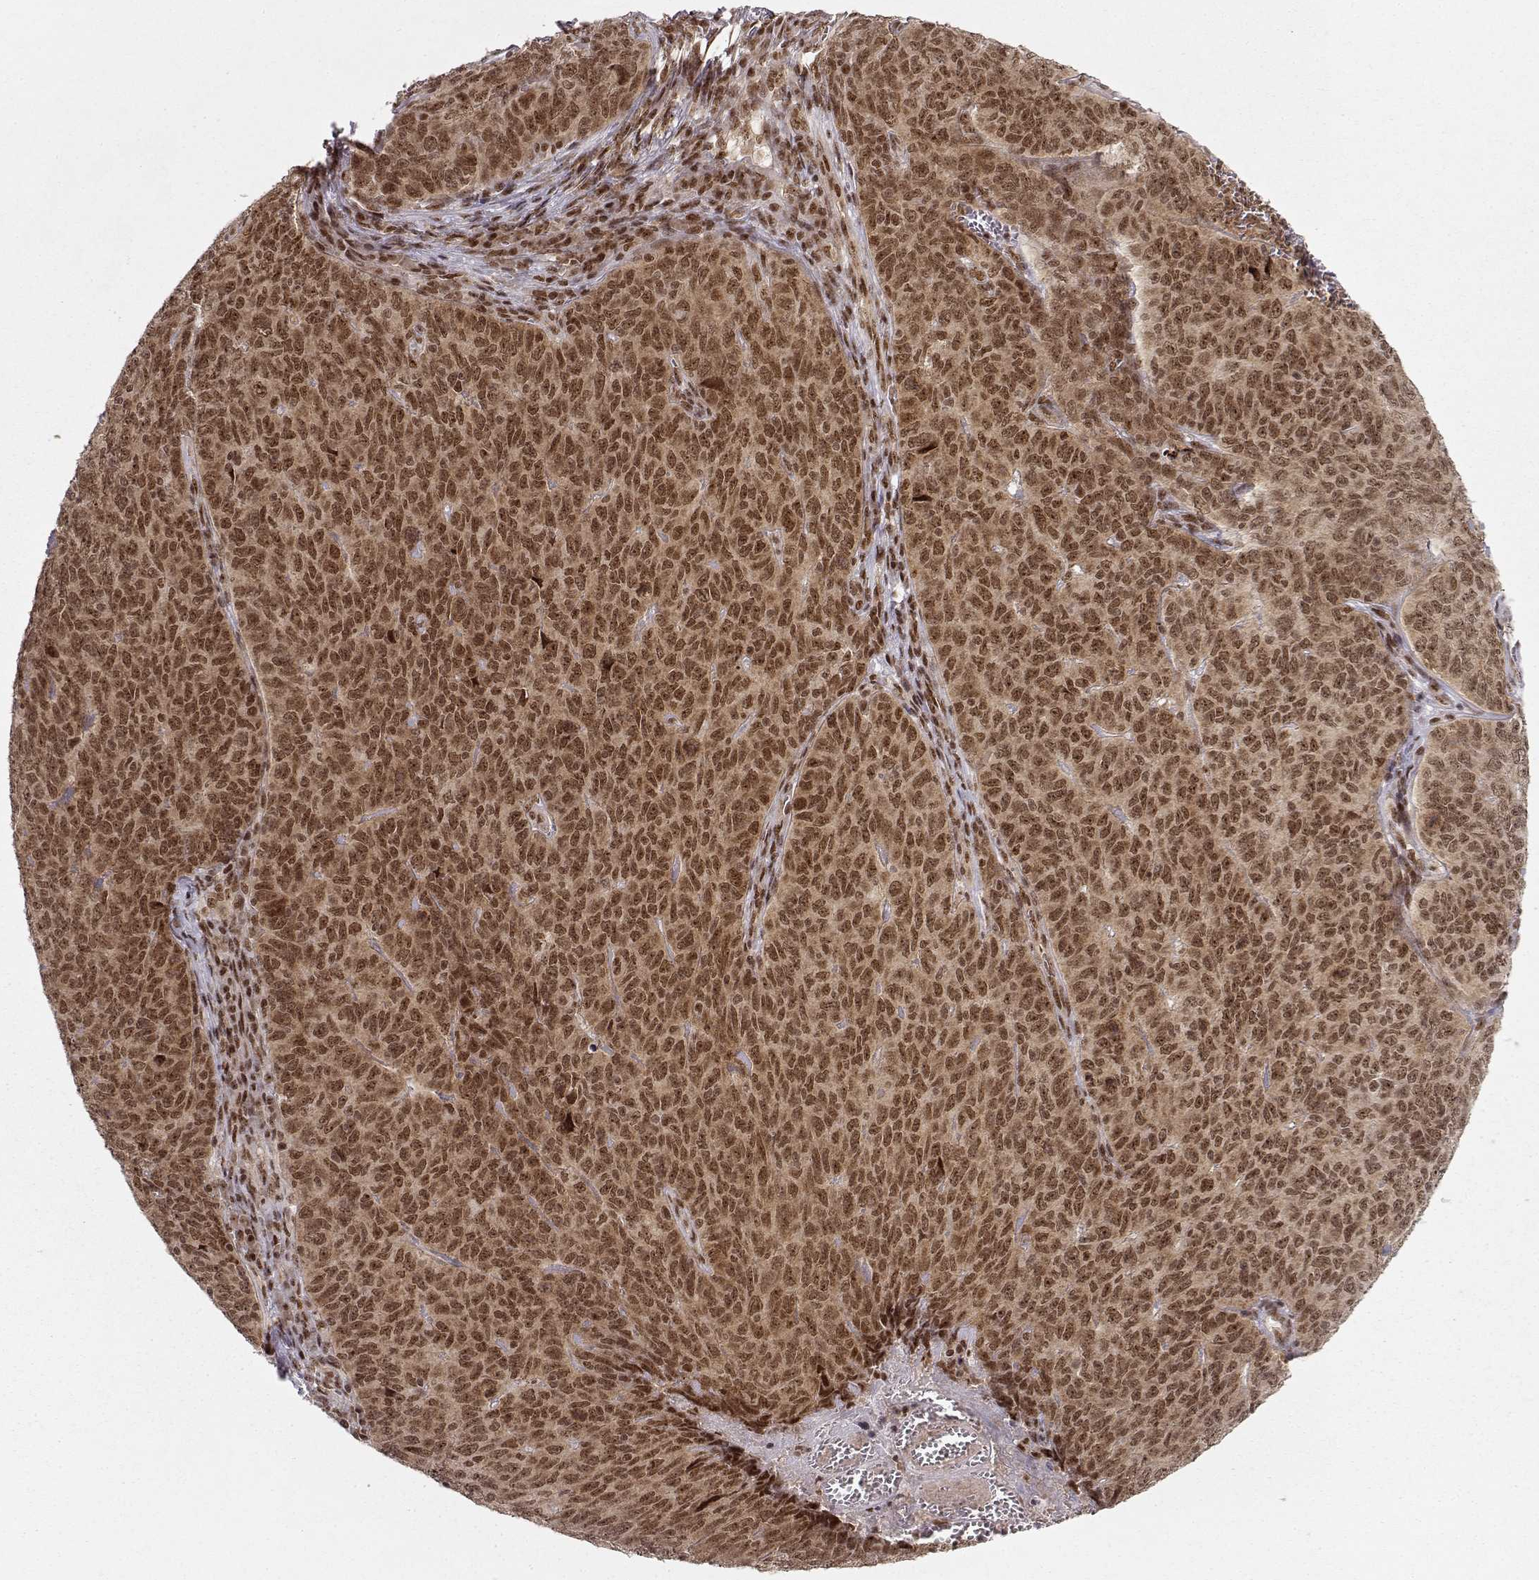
{"staining": {"intensity": "moderate", "quantity": ">75%", "location": "cytoplasmic/membranous,nuclear"}, "tissue": "skin cancer", "cell_type": "Tumor cells", "image_type": "cancer", "snomed": [{"axis": "morphology", "description": "Squamous cell carcinoma, NOS"}, {"axis": "topography", "description": "Skin"}, {"axis": "topography", "description": "Anal"}], "caption": "Immunohistochemistry (IHC) of human skin cancer reveals medium levels of moderate cytoplasmic/membranous and nuclear positivity in about >75% of tumor cells. (DAB IHC with brightfield microscopy, high magnification).", "gene": "CSNK2A1", "patient": {"sex": "female", "age": 51}}